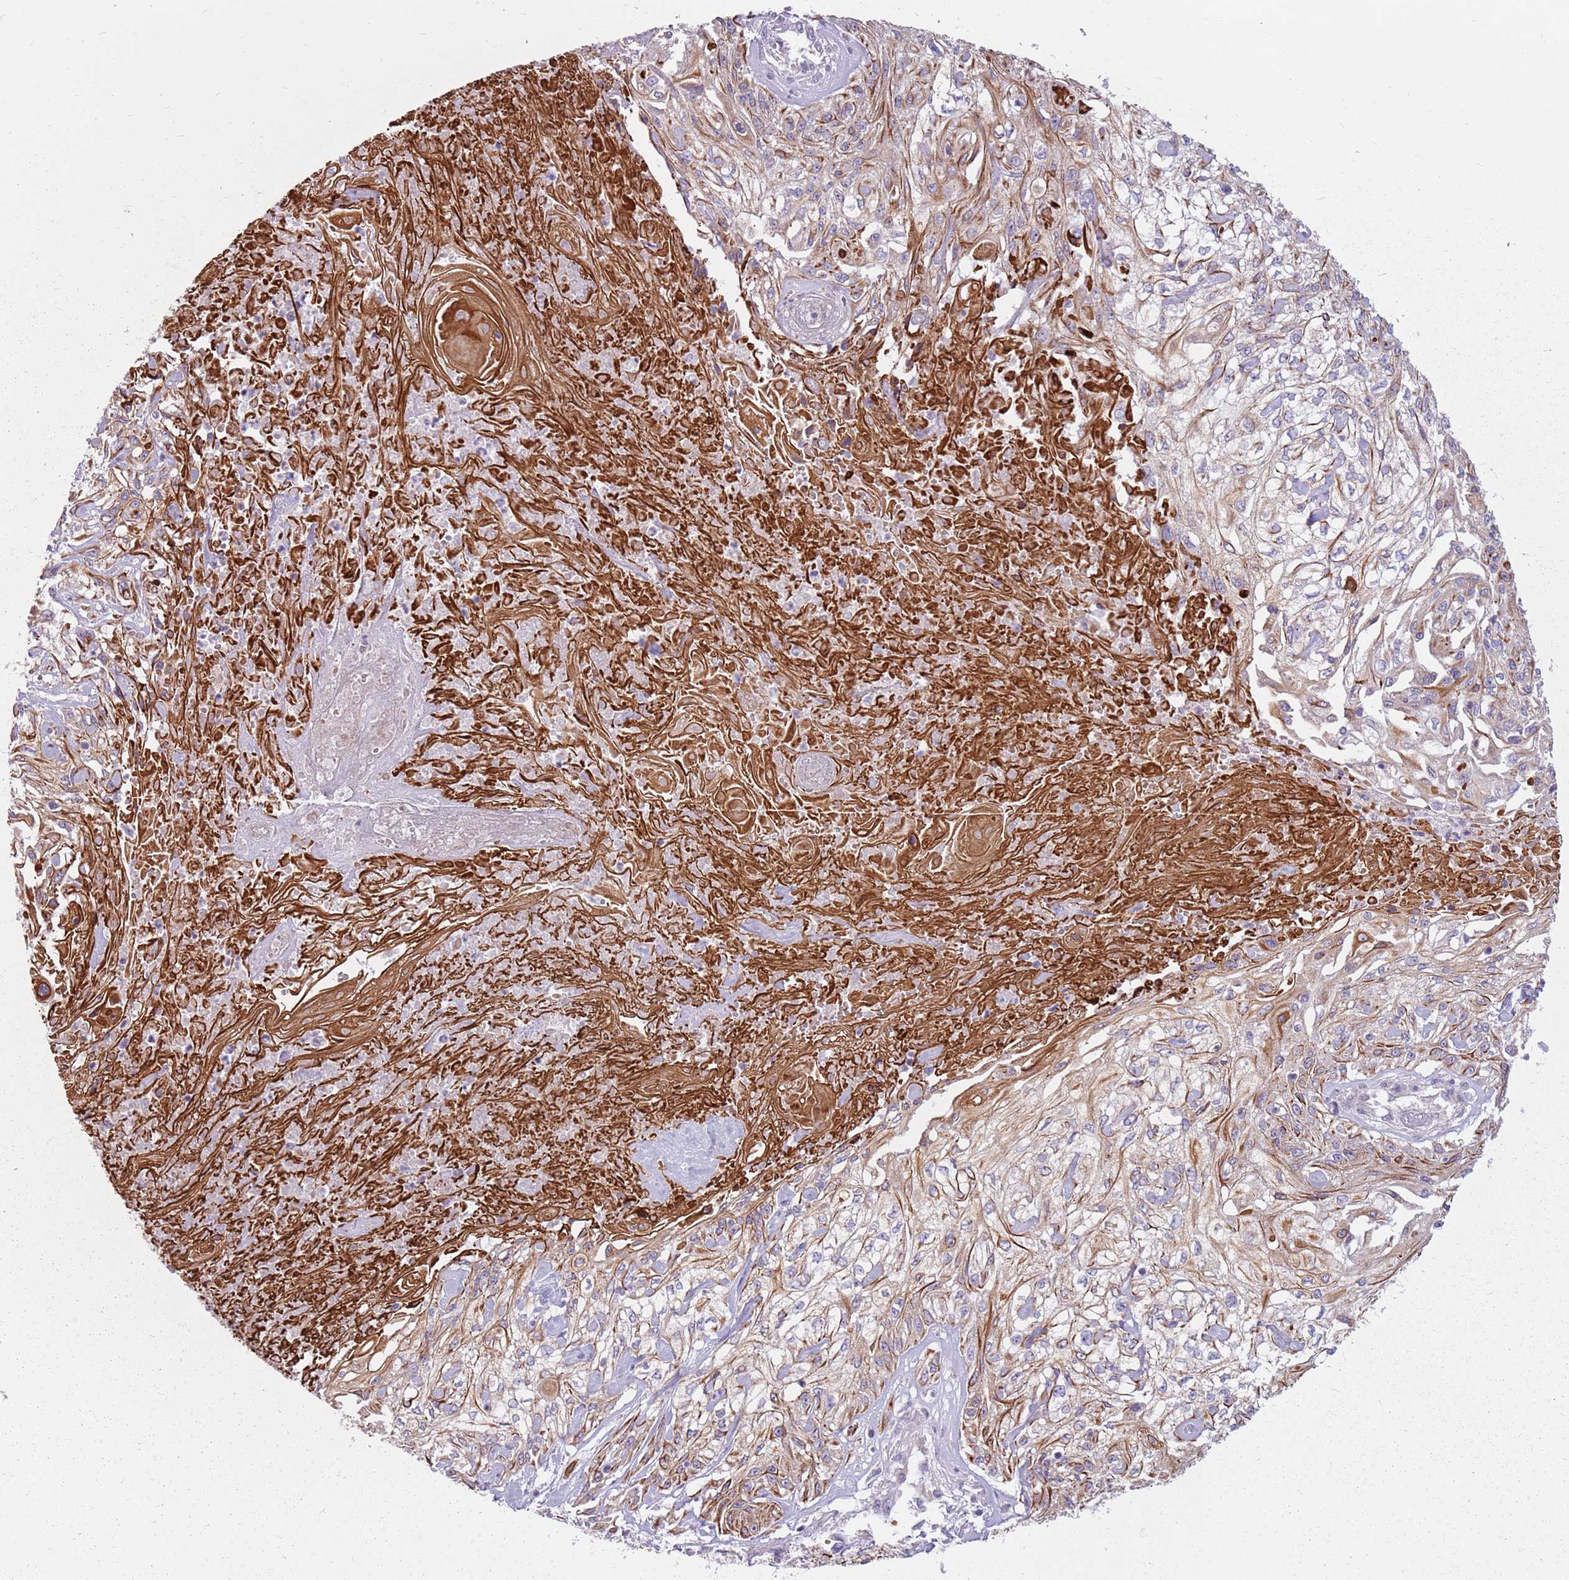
{"staining": {"intensity": "moderate", "quantity": "25%-75%", "location": "cytoplasmic/membranous"}, "tissue": "skin cancer", "cell_type": "Tumor cells", "image_type": "cancer", "snomed": [{"axis": "morphology", "description": "Squamous cell carcinoma, NOS"}, {"axis": "morphology", "description": "Squamous cell carcinoma, metastatic, NOS"}, {"axis": "topography", "description": "Skin"}, {"axis": "topography", "description": "Lymph node"}], "caption": "An image showing moderate cytoplasmic/membranous positivity in approximately 25%-75% of tumor cells in squamous cell carcinoma (skin), as visualized by brown immunohistochemical staining.", "gene": "HSPA14", "patient": {"sex": "male", "age": 75}}